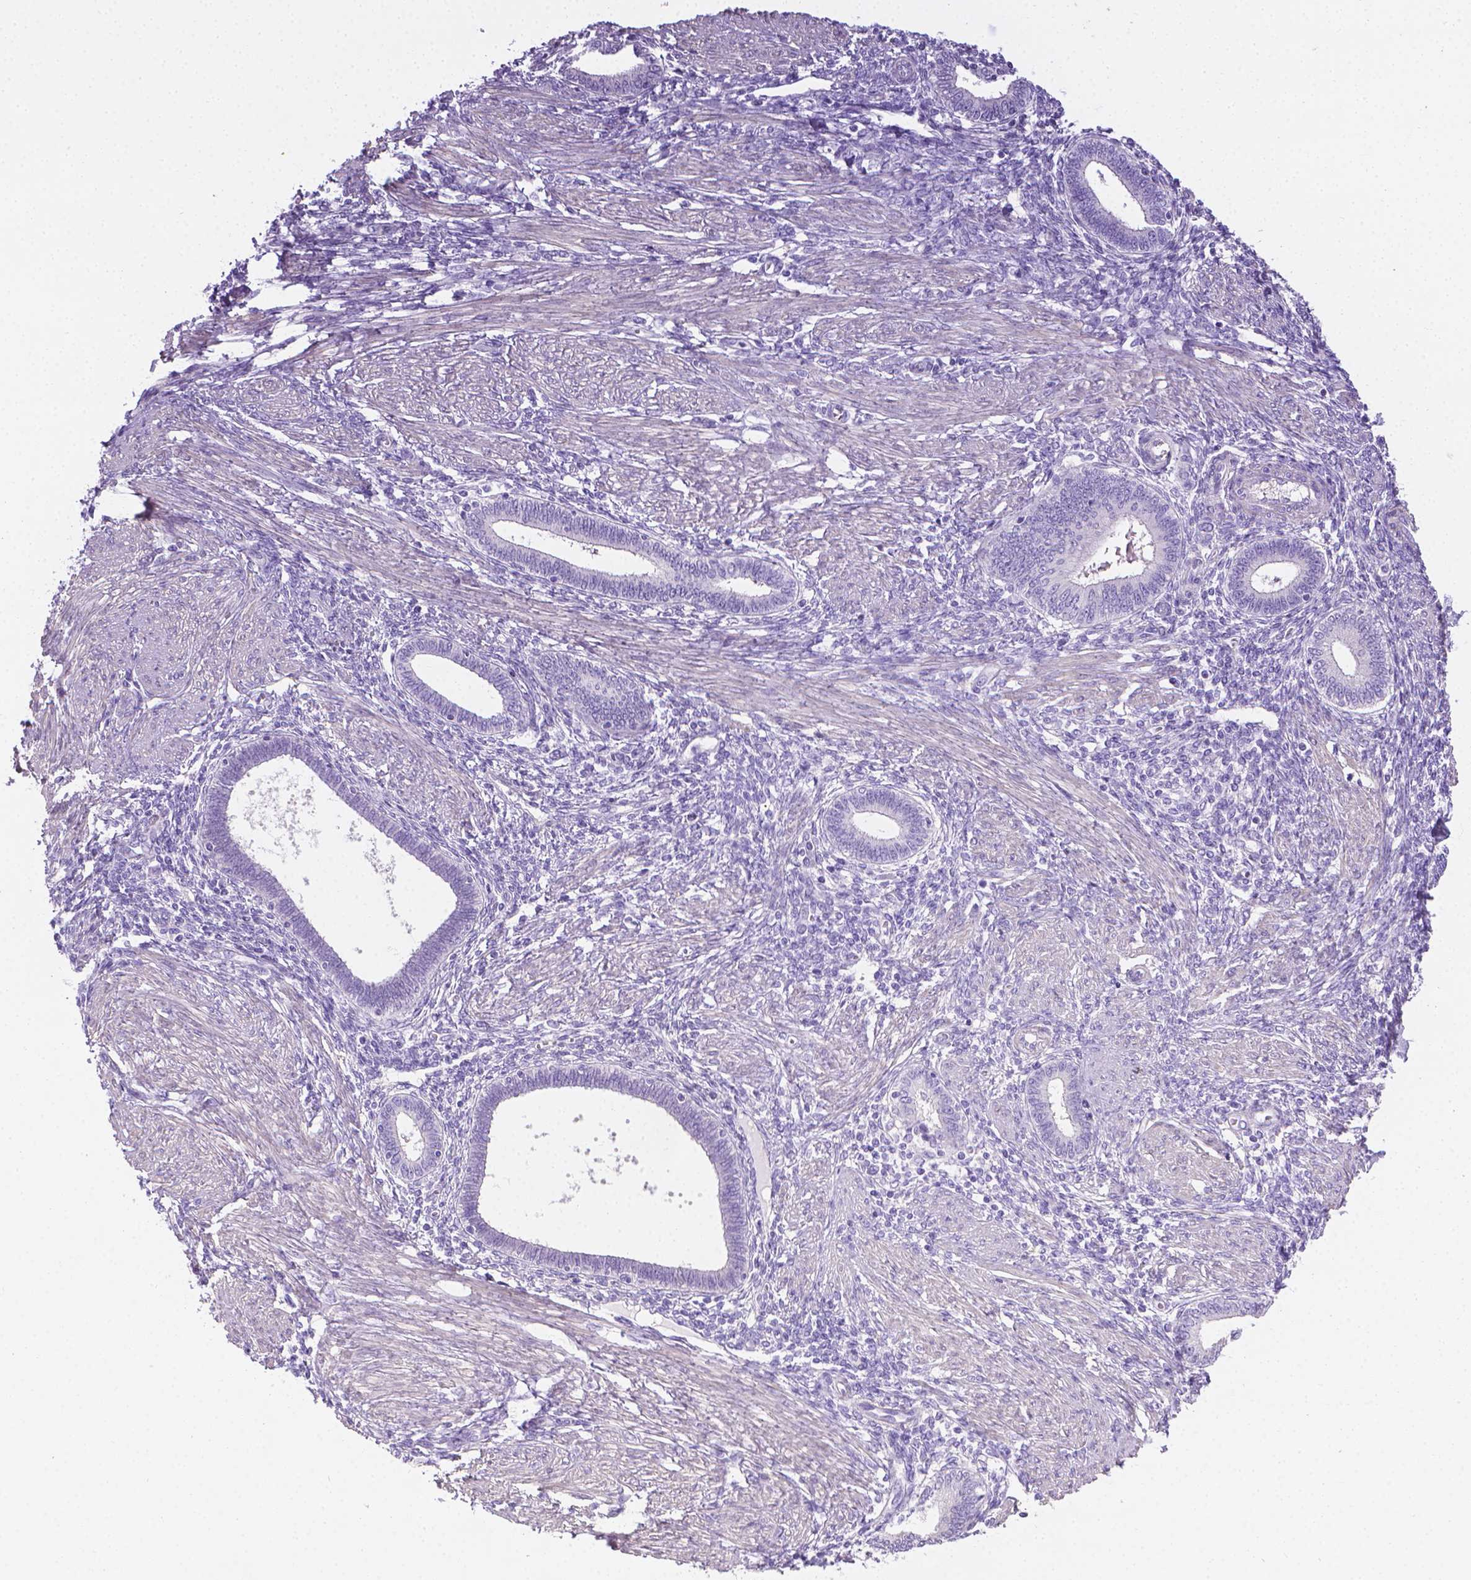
{"staining": {"intensity": "negative", "quantity": "none", "location": "none"}, "tissue": "endometrium", "cell_type": "Cells in endometrial stroma", "image_type": "normal", "snomed": [{"axis": "morphology", "description": "Normal tissue, NOS"}, {"axis": "topography", "description": "Endometrium"}], "caption": "Immunohistochemical staining of benign endometrium displays no significant positivity in cells in endometrial stroma.", "gene": "PNMA2", "patient": {"sex": "female", "age": 42}}